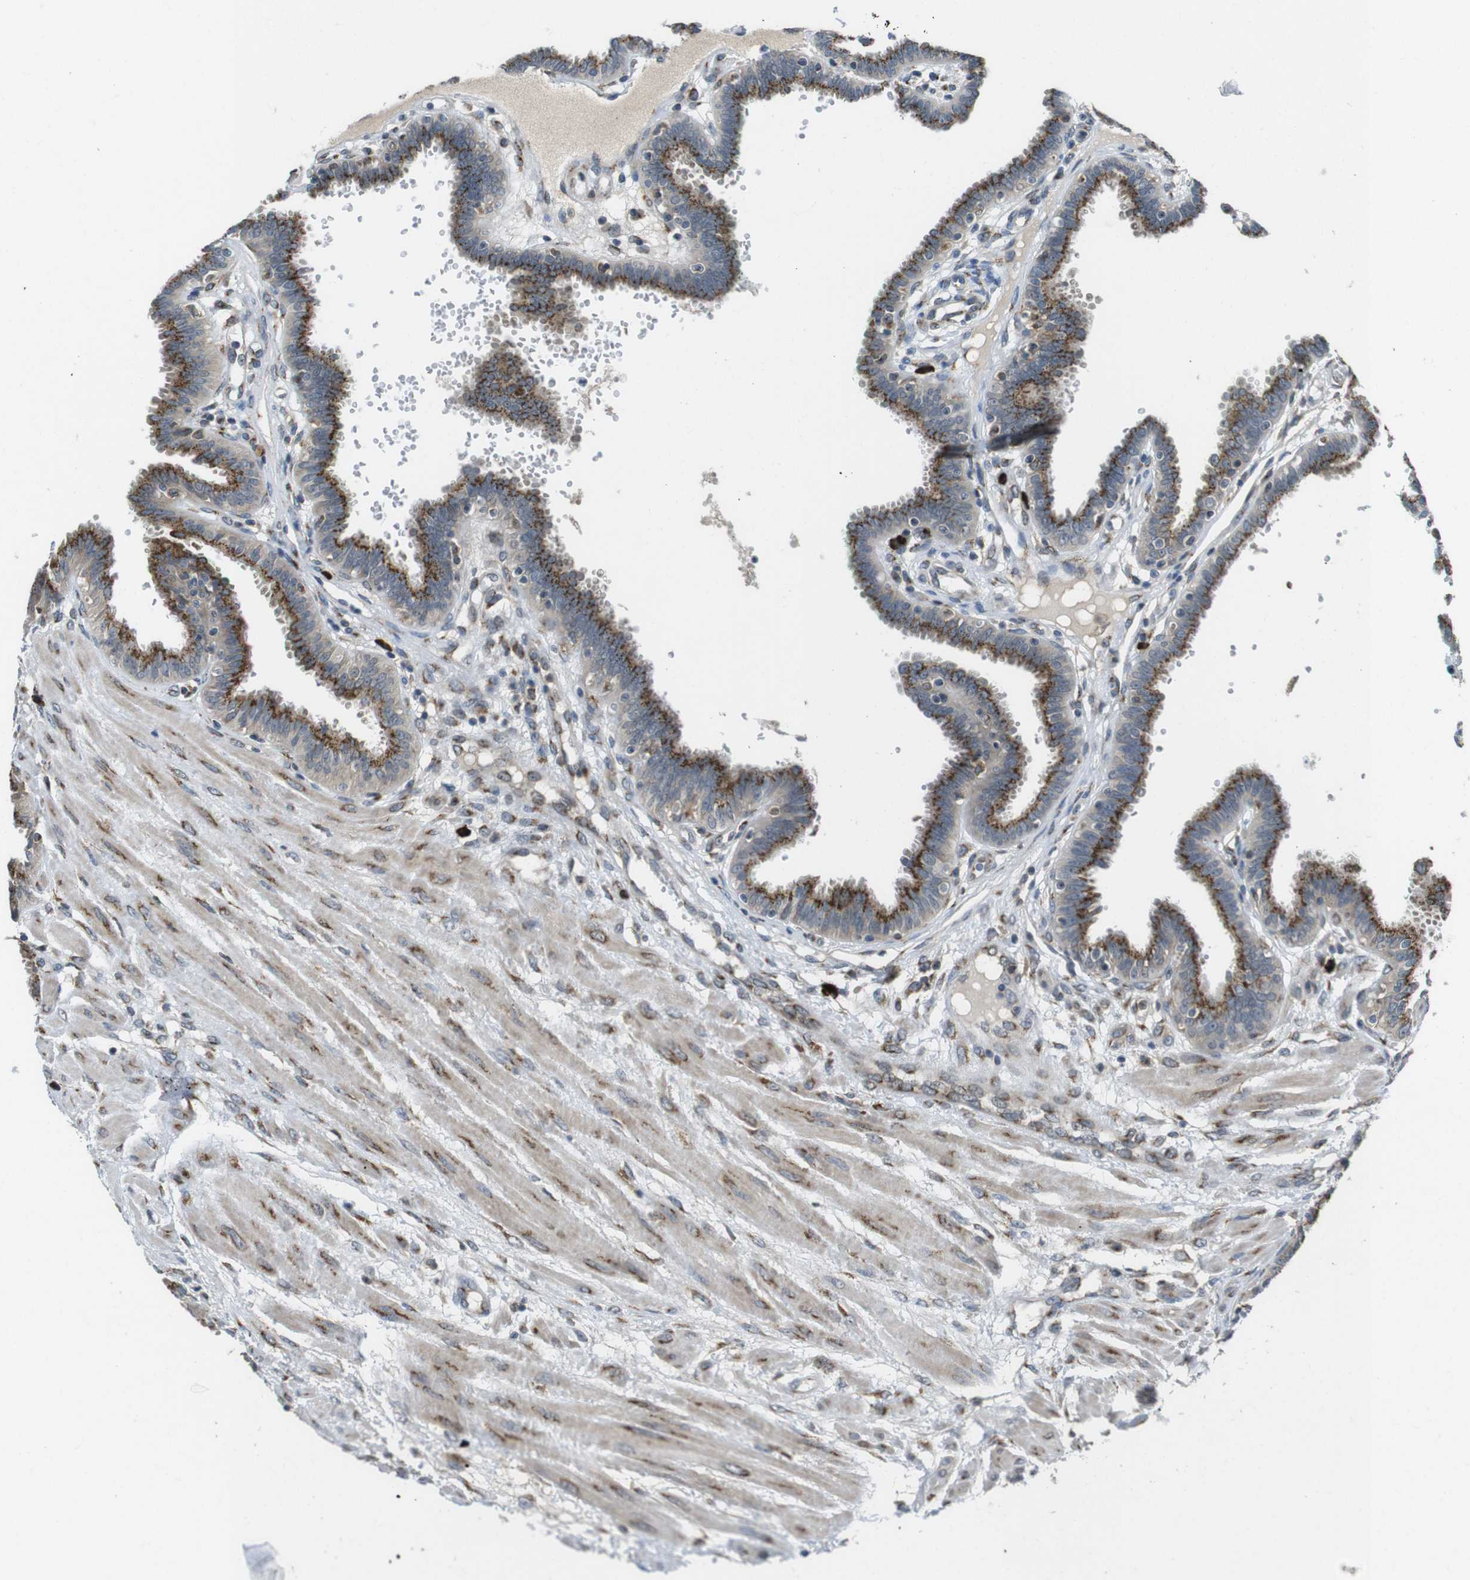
{"staining": {"intensity": "strong", "quantity": ">75%", "location": "cytoplasmic/membranous"}, "tissue": "fallopian tube", "cell_type": "Glandular cells", "image_type": "normal", "snomed": [{"axis": "morphology", "description": "Normal tissue, NOS"}, {"axis": "topography", "description": "Fallopian tube"}], "caption": "A high amount of strong cytoplasmic/membranous expression is appreciated in approximately >75% of glandular cells in benign fallopian tube. The protein is stained brown, and the nuclei are stained in blue (DAB (3,3'-diaminobenzidine) IHC with brightfield microscopy, high magnification).", "gene": "ZFPL1", "patient": {"sex": "female", "age": 32}}